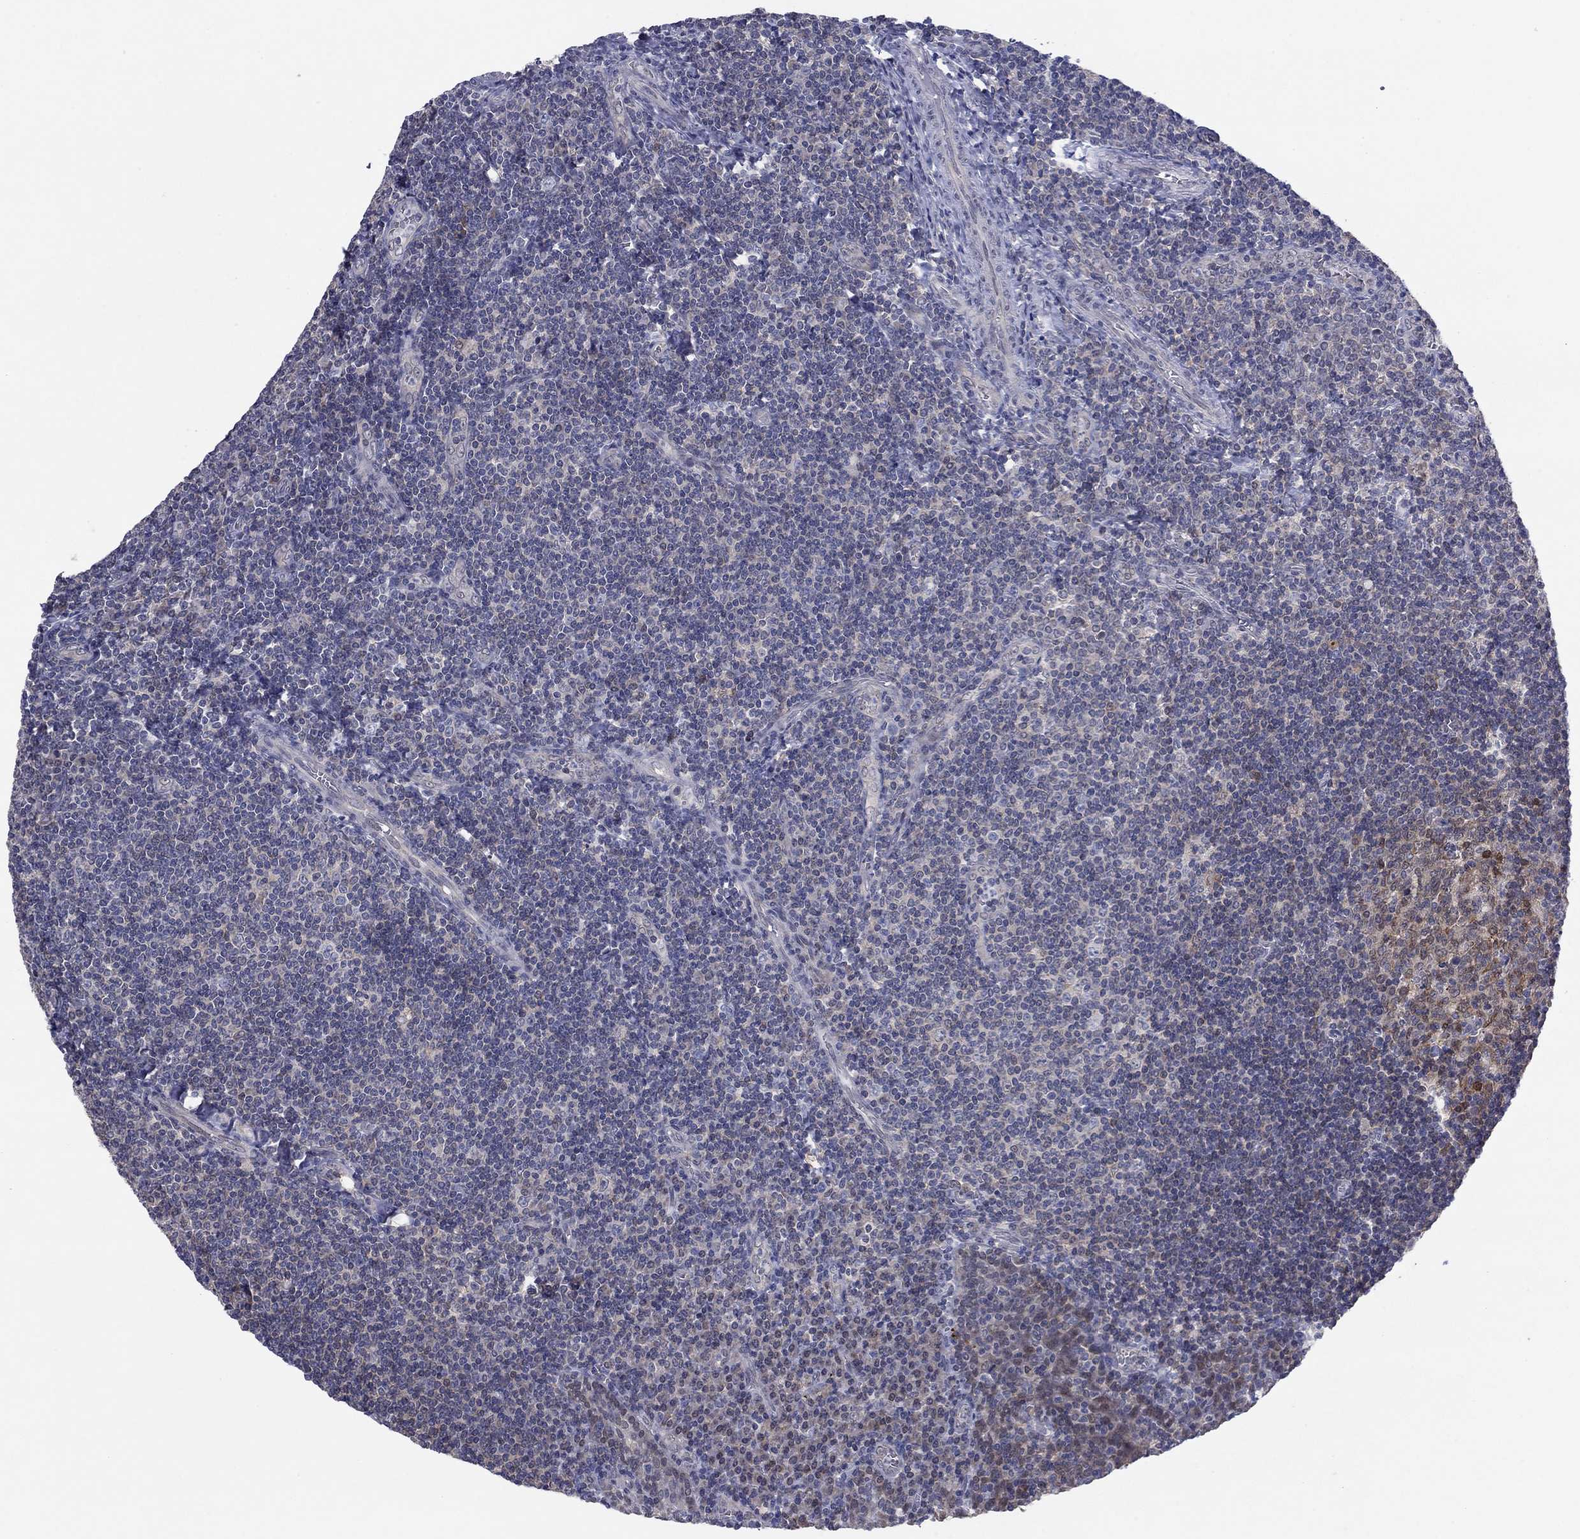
{"staining": {"intensity": "strong", "quantity": "<25%", "location": "cytoplasmic/membranous"}, "tissue": "tonsil", "cell_type": "Germinal center cells", "image_type": "normal", "snomed": [{"axis": "morphology", "description": "Normal tissue, NOS"}, {"axis": "morphology", "description": "Inflammation, NOS"}, {"axis": "topography", "description": "Tonsil"}], "caption": "A high-resolution micrograph shows immunohistochemistry staining of unremarkable tonsil, which reveals strong cytoplasmic/membranous expression in about <25% of germinal center cells.", "gene": "GRHPR", "patient": {"sex": "female", "age": 31}}